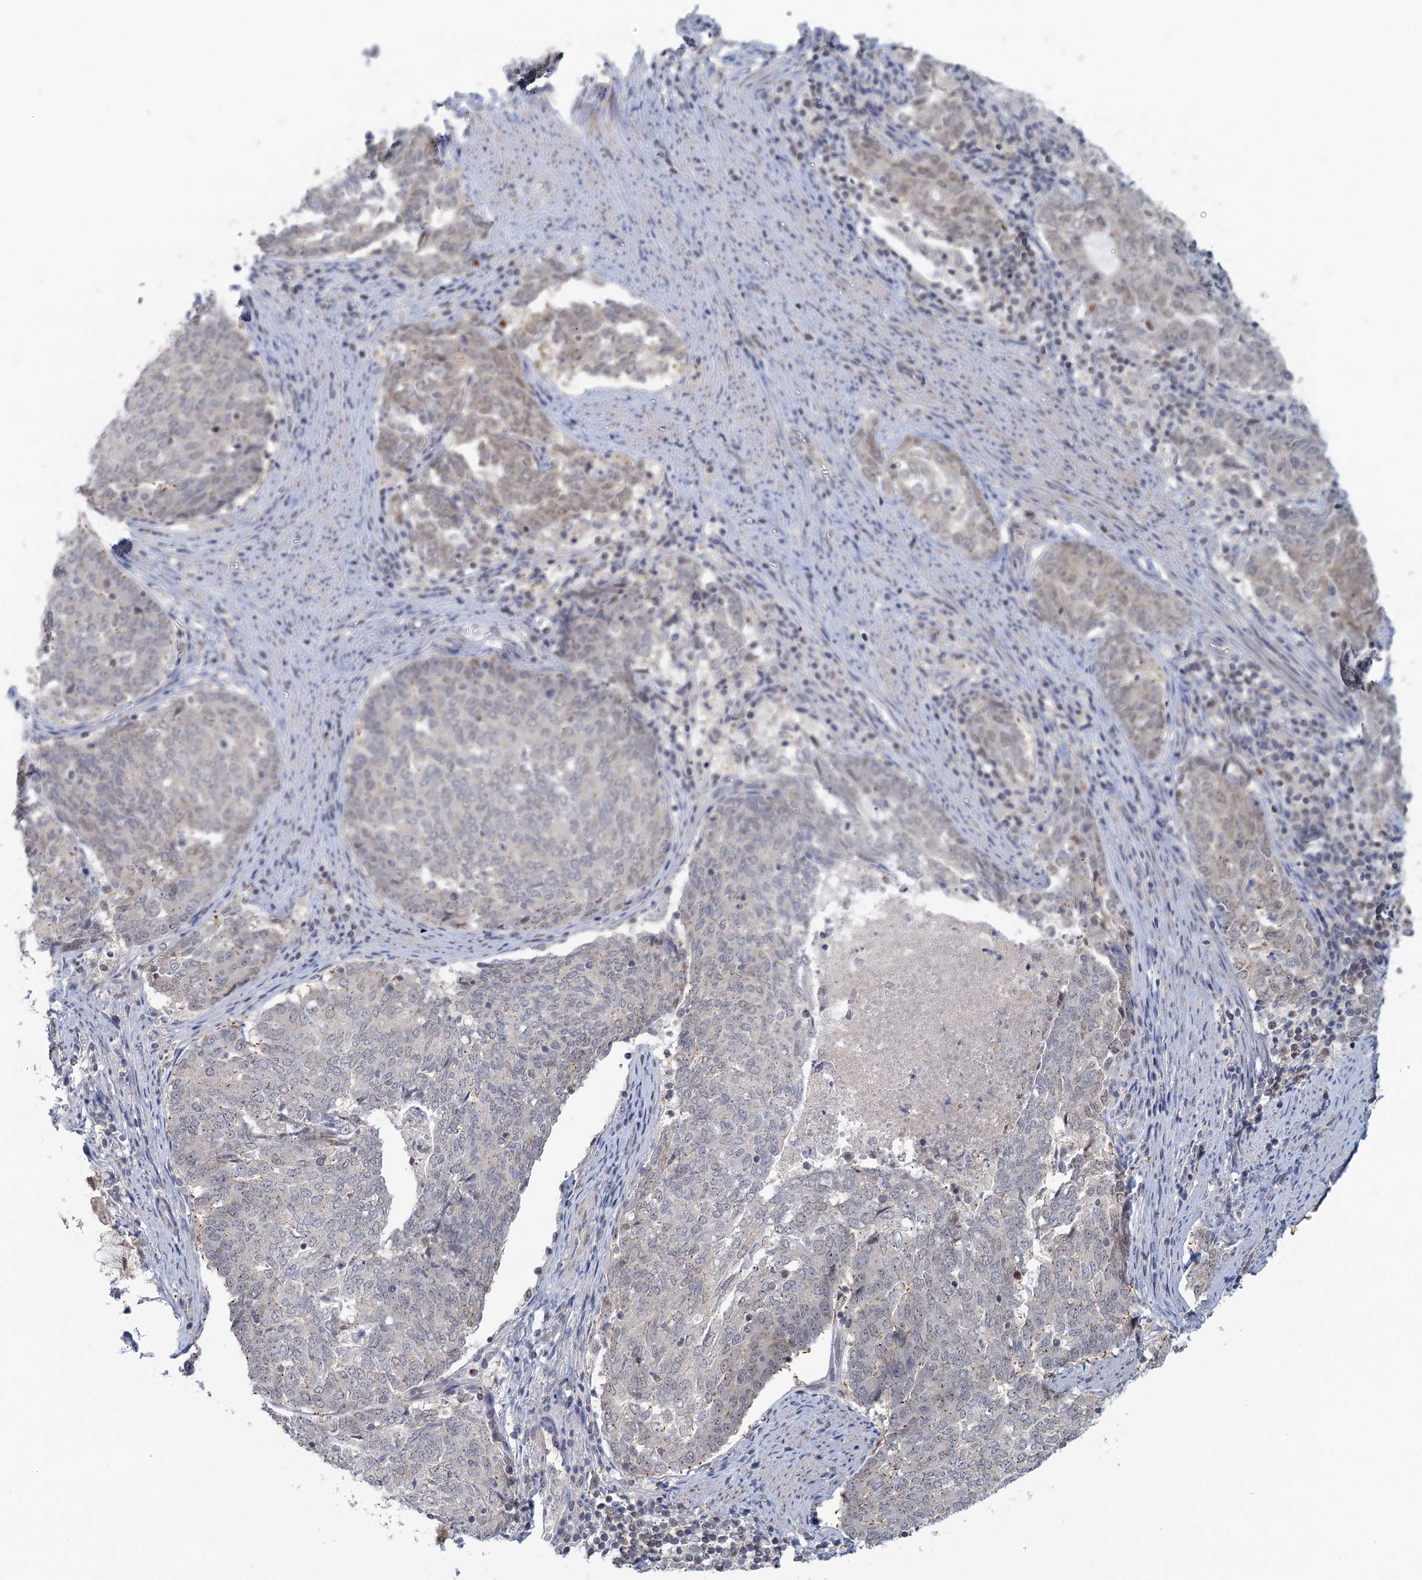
{"staining": {"intensity": "weak", "quantity": "<25%", "location": "nuclear"}, "tissue": "endometrial cancer", "cell_type": "Tumor cells", "image_type": "cancer", "snomed": [{"axis": "morphology", "description": "Adenocarcinoma, NOS"}, {"axis": "topography", "description": "Endometrium"}], "caption": "The histopathology image shows no significant positivity in tumor cells of adenocarcinoma (endometrial).", "gene": "GPATCH11", "patient": {"sex": "female", "age": 80}}